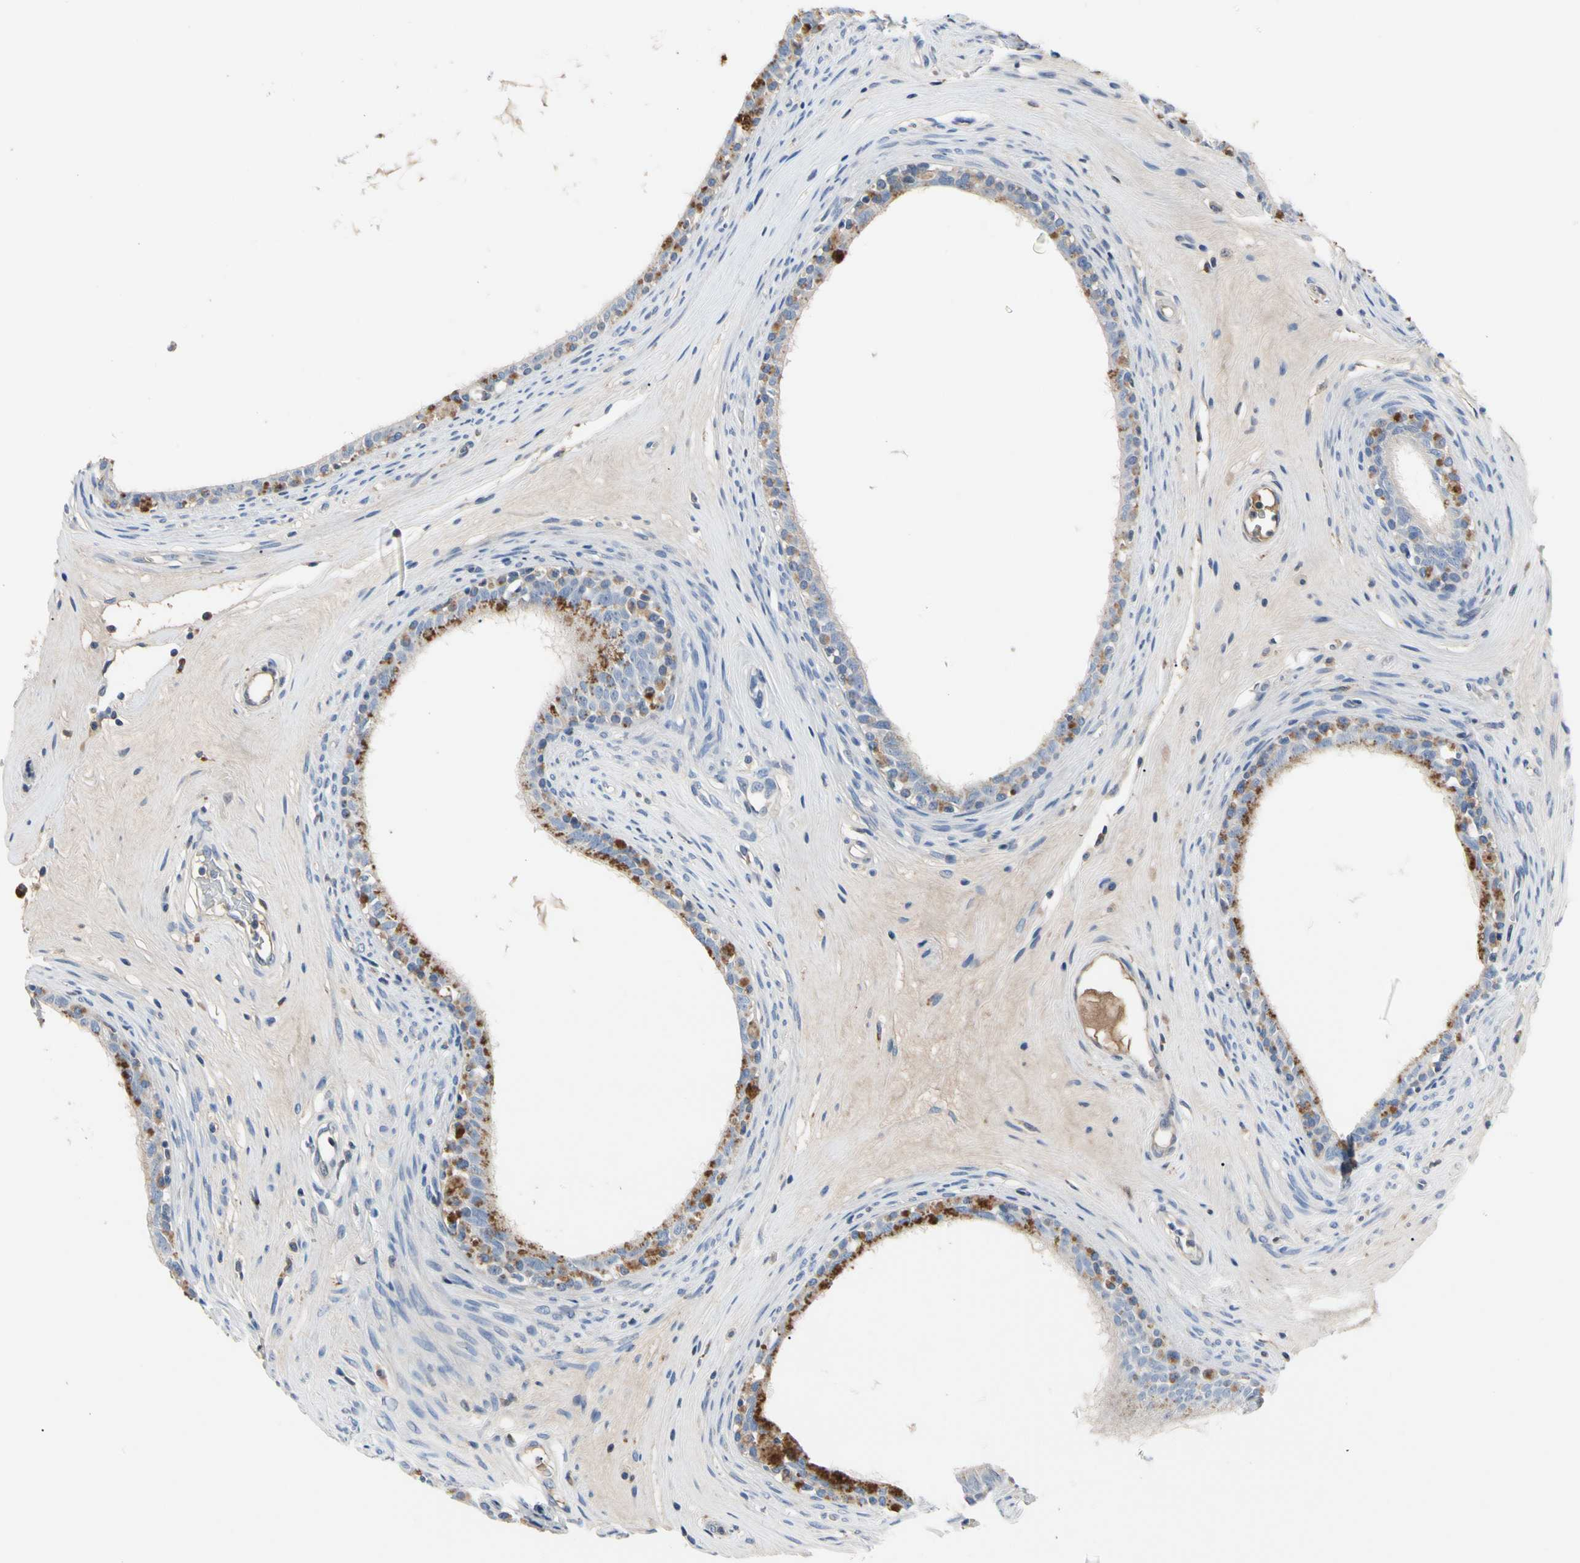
{"staining": {"intensity": "moderate", "quantity": "25%-75%", "location": "cytoplasmic/membranous"}, "tissue": "epididymis", "cell_type": "Glandular cells", "image_type": "normal", "snomed": [{"axis": "morphology", "description": "Normal tissue, NOS"}, {"axis": "morphology", "description": "Inflammation, NOS"}, {"axis": "topography", "description": "Epididymis"}], "caption": "A high-resolution histopathology image shows immunohistochemistry staining of unremarkable epididymis, which exhibits moderate cytoplasmic/membranous staining in about 25%-75% of glandular cells.", "gene": "ECRG4", "patient": {"sex": "male", "age": 84}}